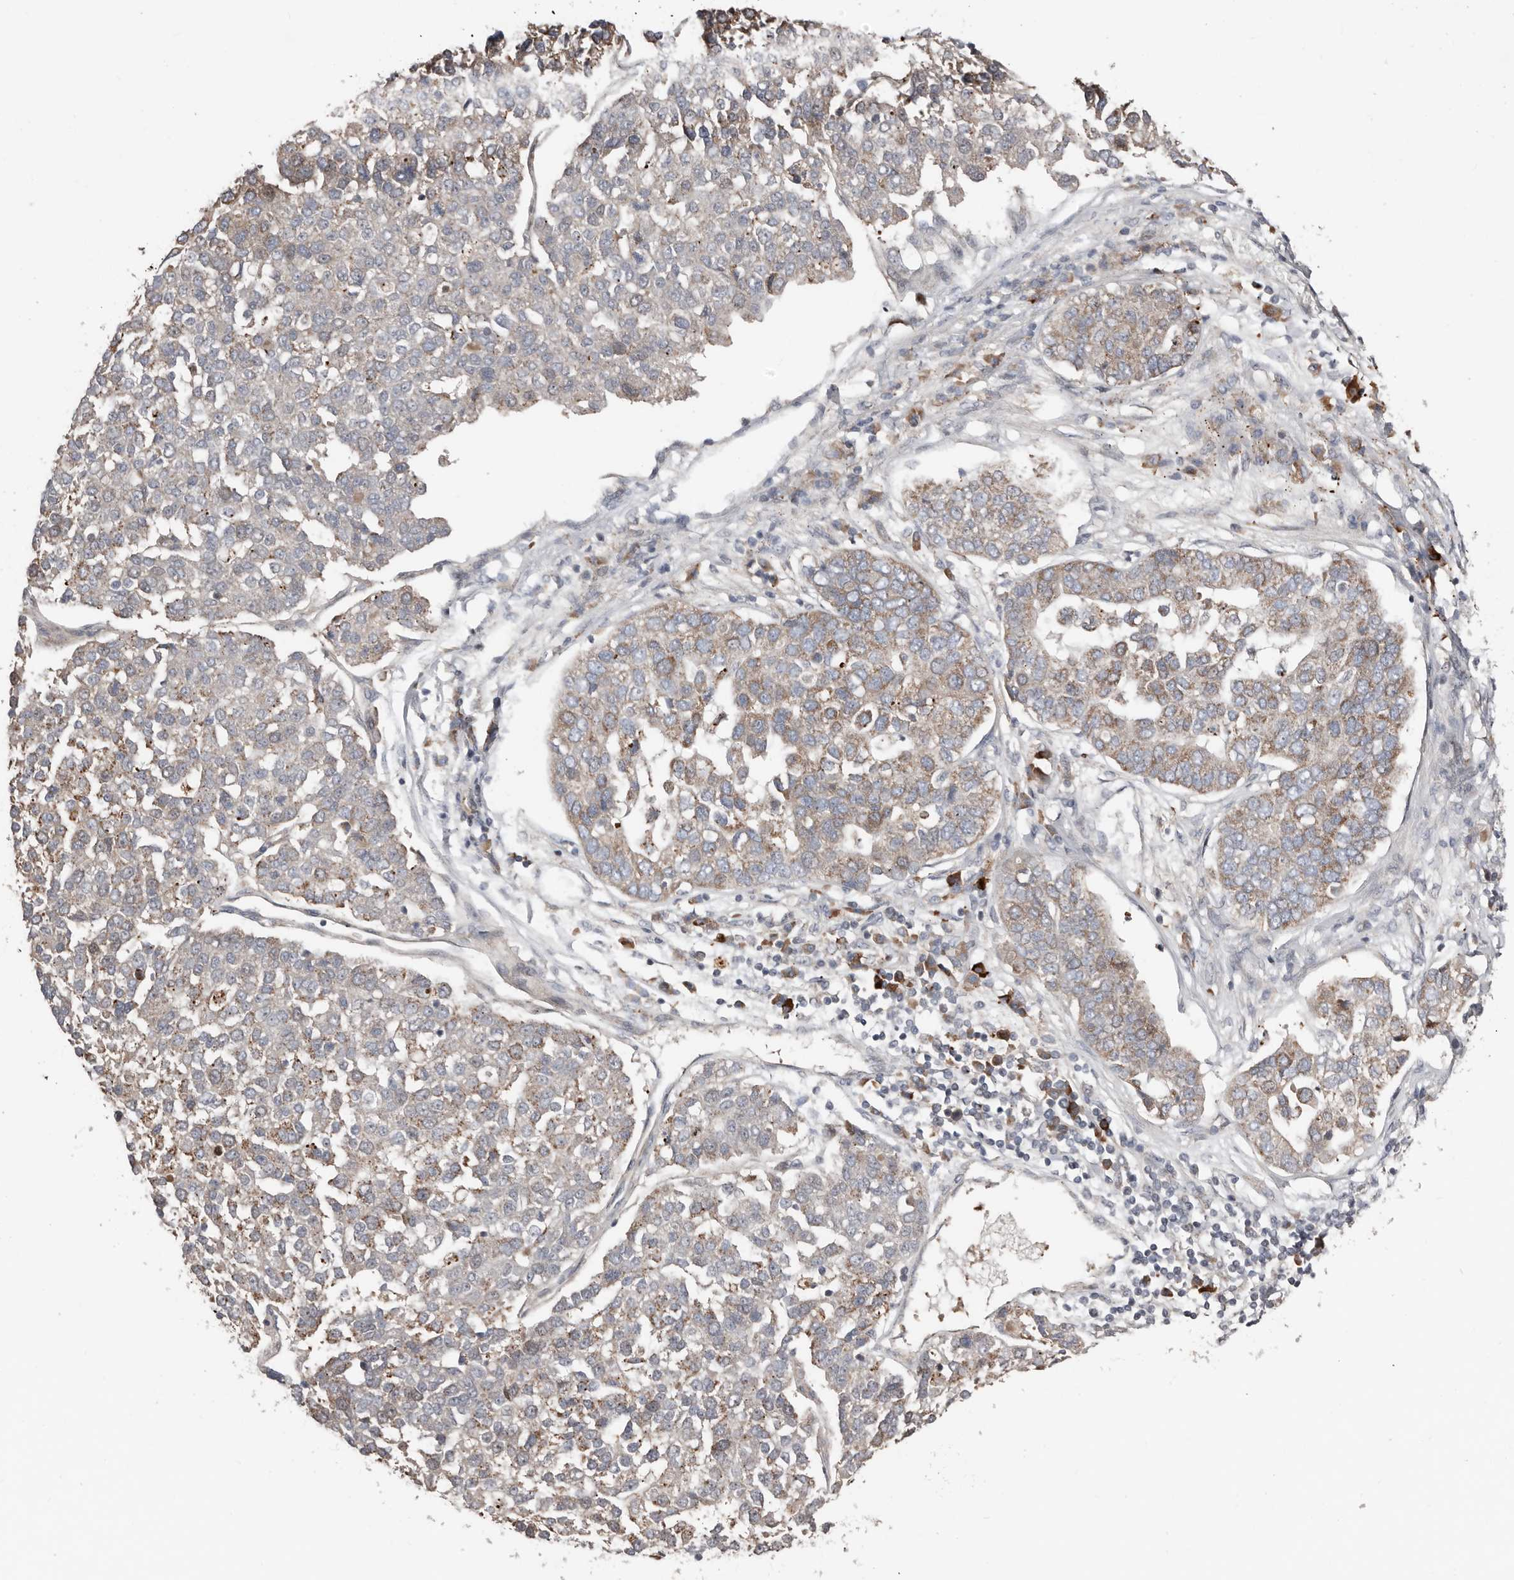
{"staining": {"intensity": "moderate", "quantity": "<25%", "location": "cytoplasmic/membranous,nuclear"}, "tissue": "pancreatic cancer", "cell_type": "Tumor cells", "image_type": "cancer", "snomed": [{"axis": "morphology", "description": "Adenocarcinoma, NOS"}, {"axis": "topography", "description": "Pancreas"}], "caption": "Moderate cytoplasmic/membranous and nuclear positivity for a protein is identified in approximately <25% of tumor cells of pancreatic cancer (adenocarcinoma) using immunohistochemistry (IHC).", "gene": "SMYD4", "patient": {"sex": "female", "age": 61}}